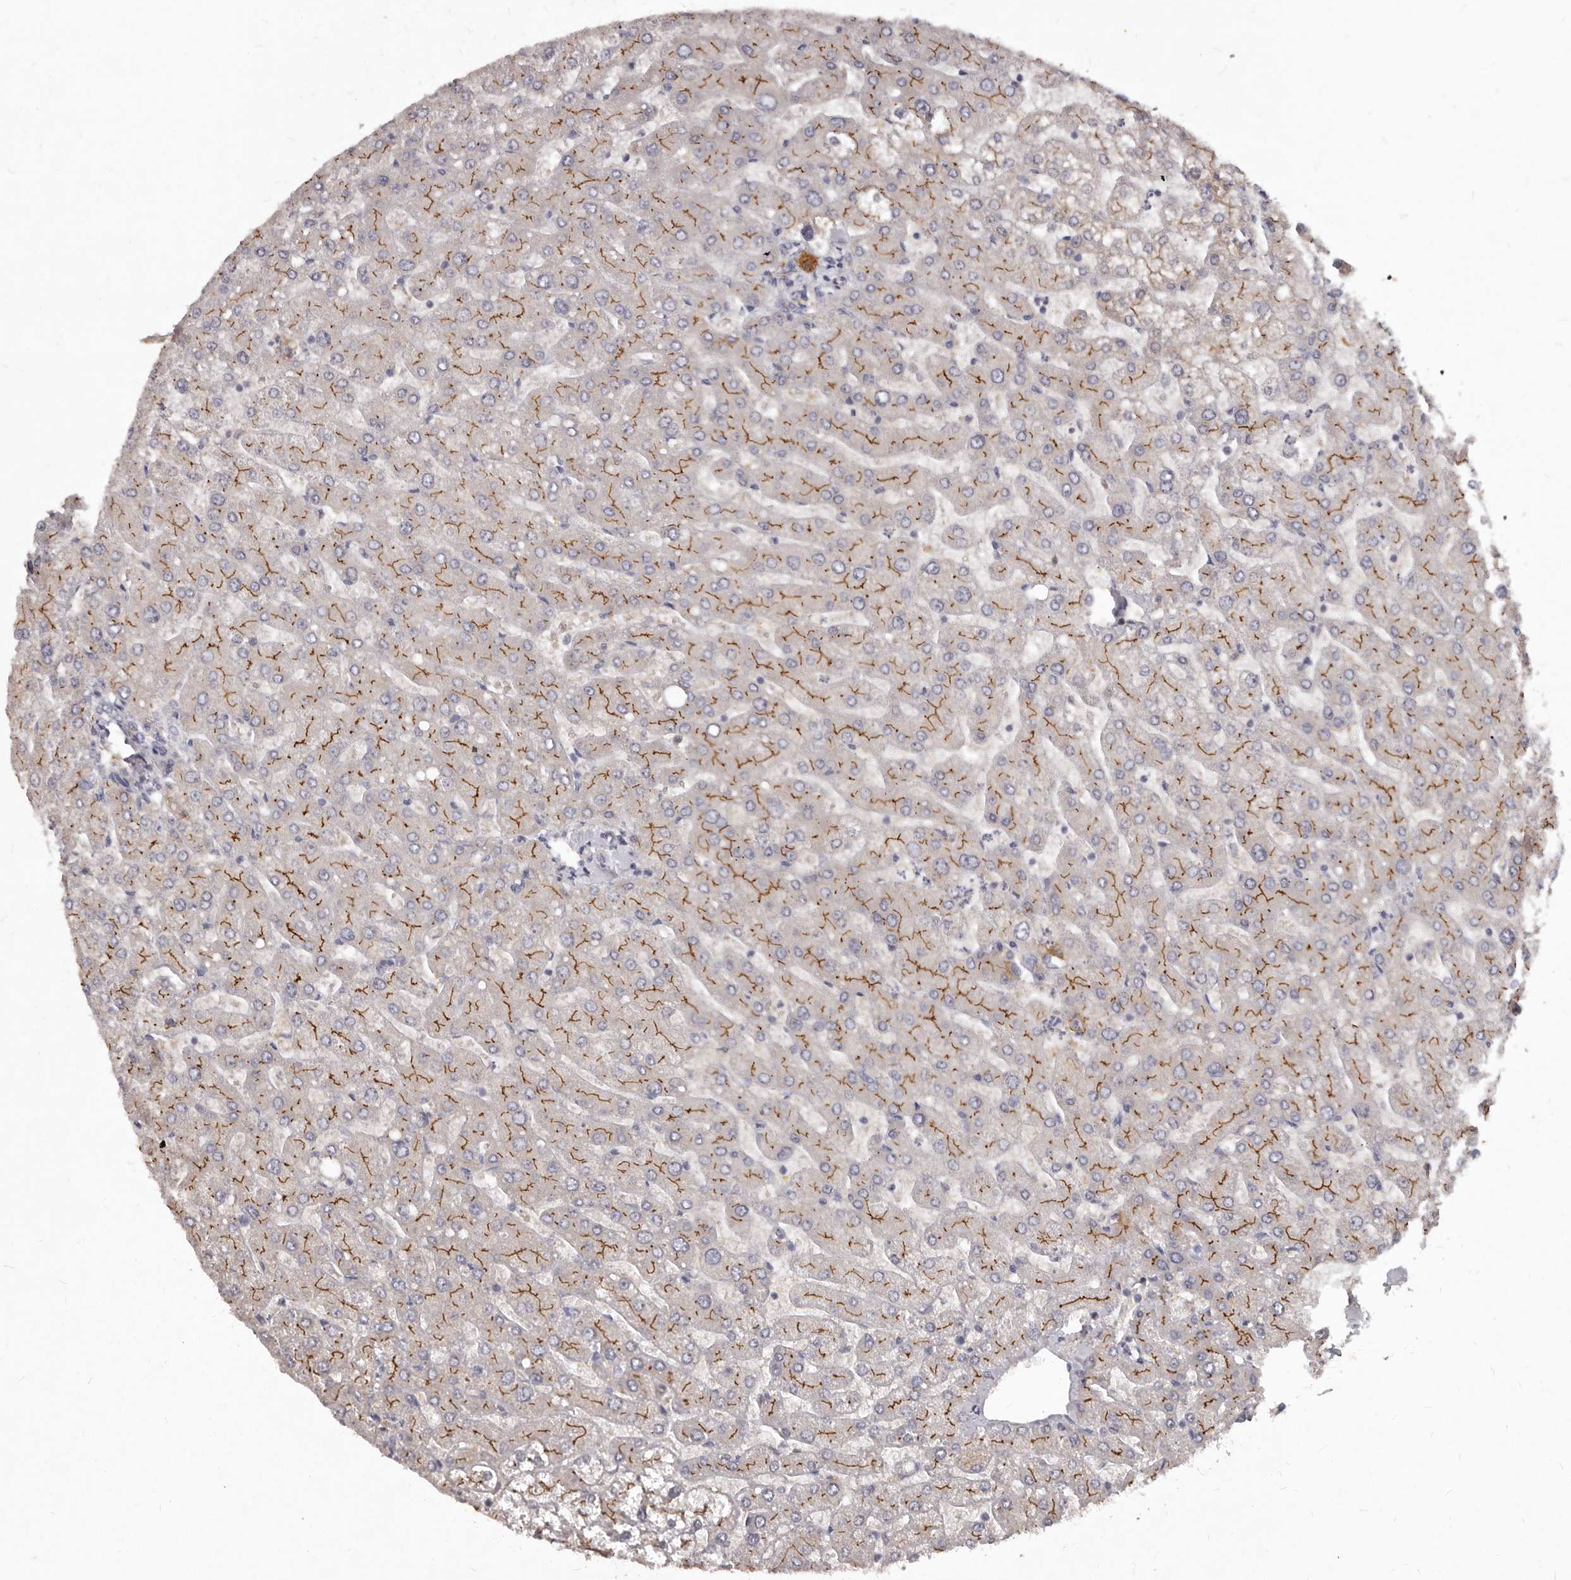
{"staining": {"intensity": "negative", "quantity": "none", "location": "none"}, "tissue": "liver", "cell_type": "Cholangiocytes", "image_type": "normal", "snomed": [{"axis": "morphology", "description": "Normal tissue, NOS"}, {"axis": "topography", "description": "Liver"}], "caption": "Liver was stained to show a protein in brown. There is no significant positivity in cholangiocytes. (Stains: DAB IHC with hematoxylin counter stain, Microscopy: brightfield microscopy at high magnification).", "gene": "GPRC5C", "patient": {"sex": "male", "age": 55}}